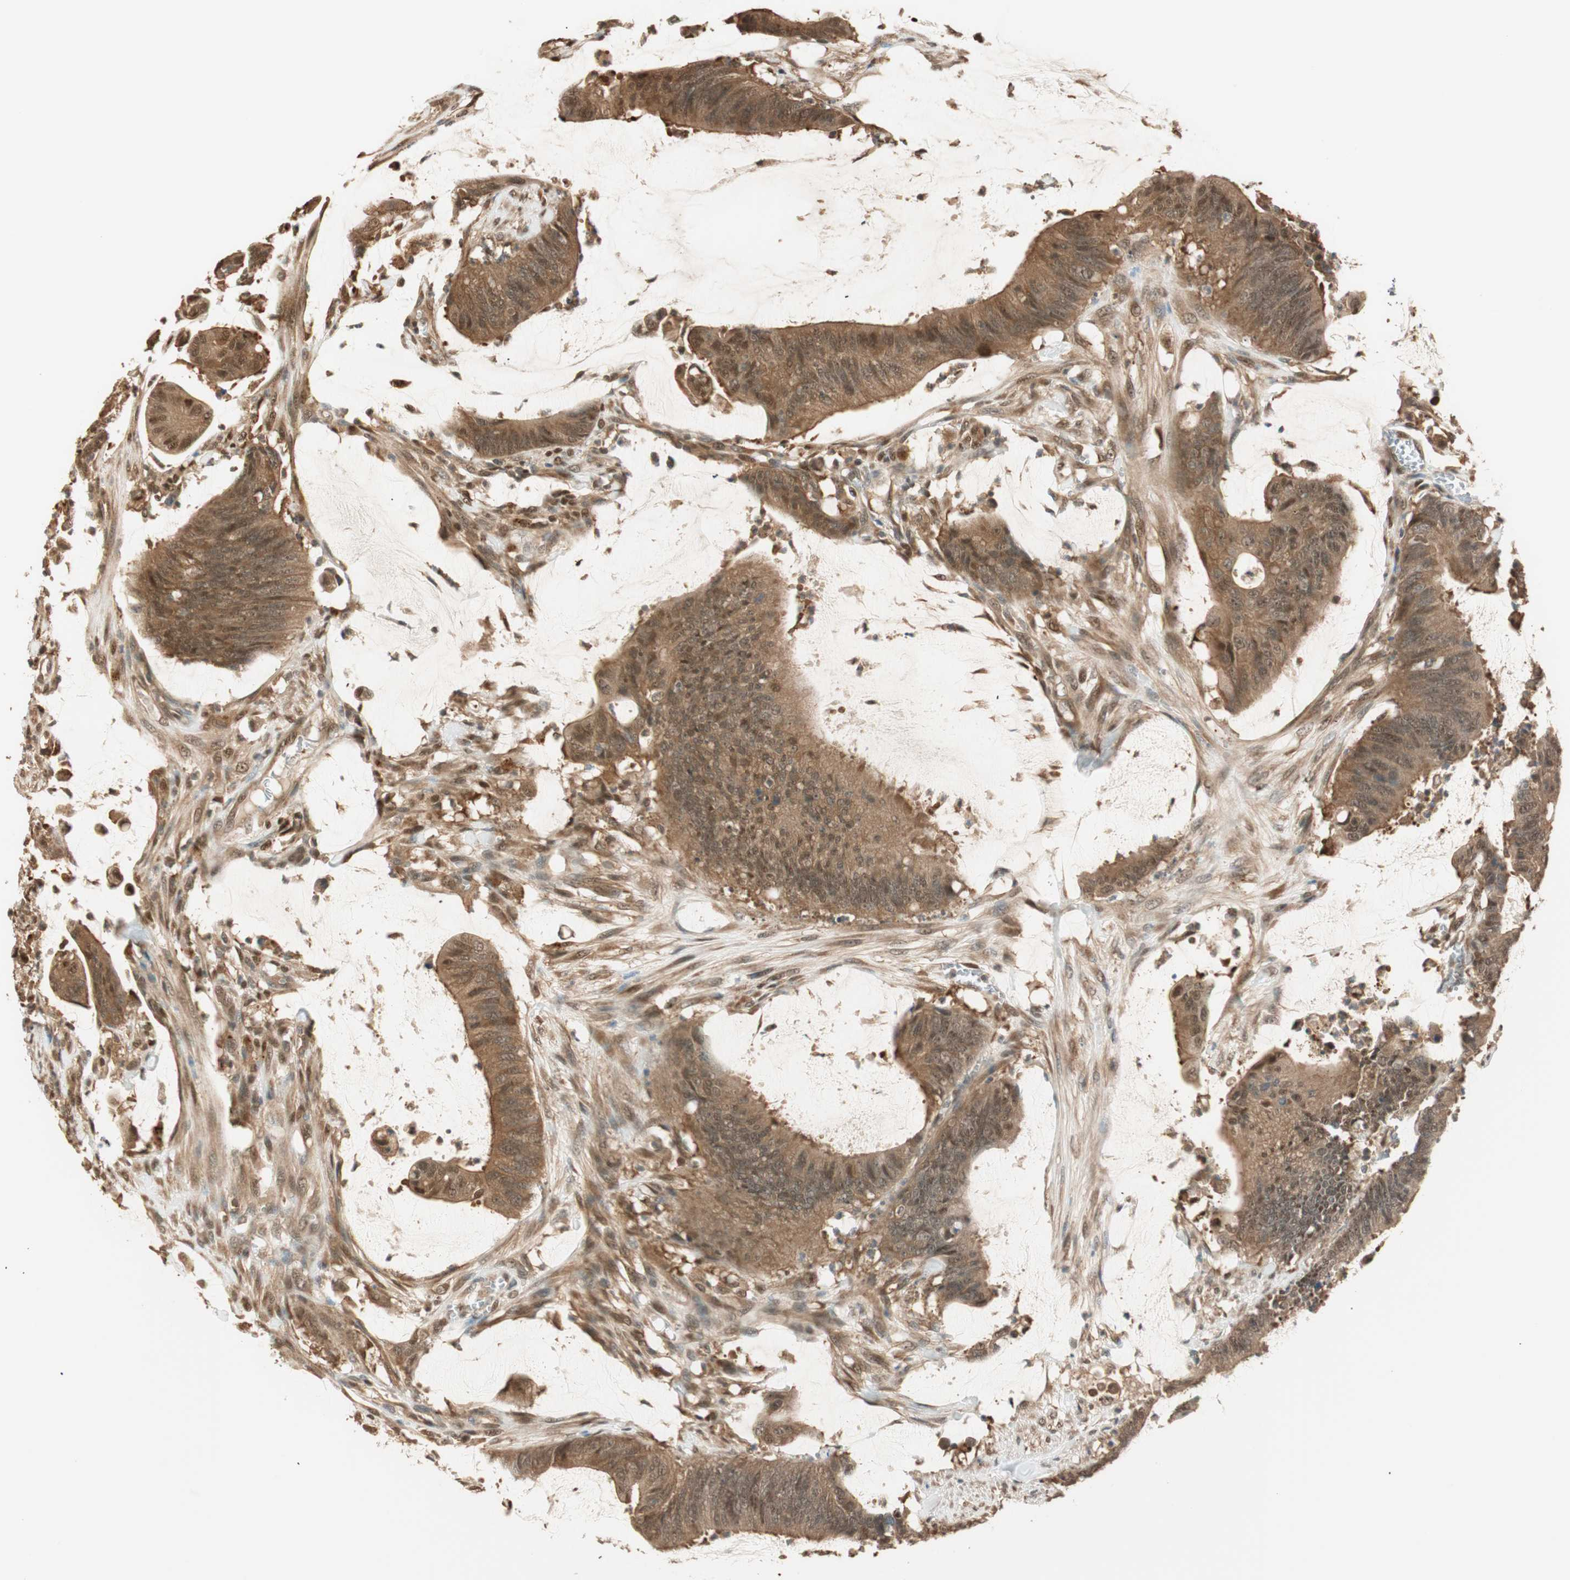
{"staining": {"intensity": "moderate", "quantity": ">75%", "location": "cytoplasmic/membranous,nuclear"}, "tissue": "colorectal cancer", "cell_type": "Tumor cells", "image_type": "cancer", "snomed": [{"axis": "morphology", "description": "Adenocarcinoma, NOS"}, {"axis": "topography", "description": "Rectum"}], "caption": "Human colorectal adenocarcinoma stained for a protein (brown) shows moderate cytoplasmic/membranous and nuclear positive expression in approximately >75% of tumor cells.", "gene": "ZNF443", "patient": {"sex": "female", "age": 66}}